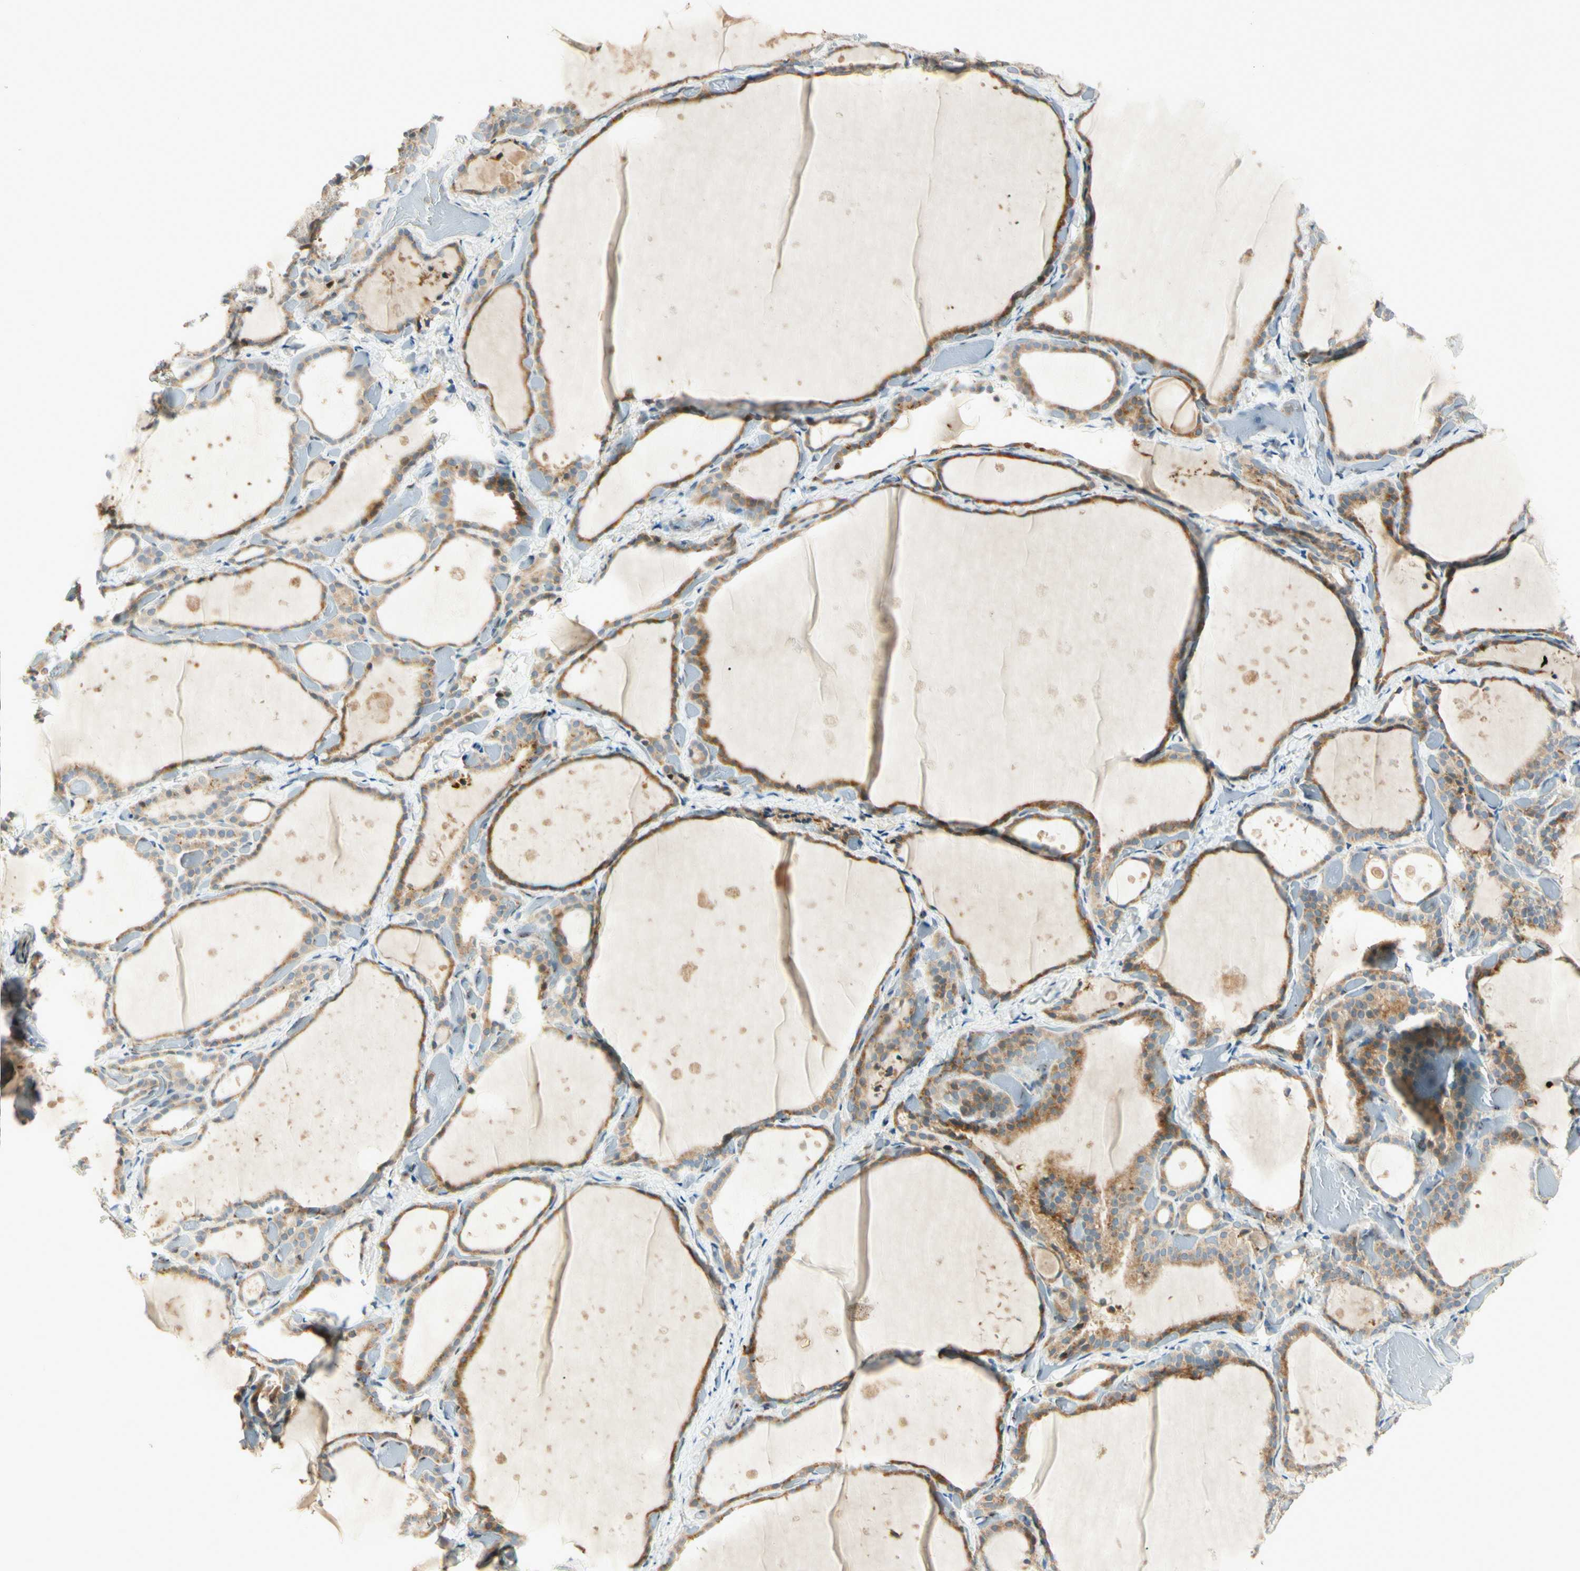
{"staining": {"intensity": "weak", "quantity": ">75%", "location": "cytoplasmic/membranous"}, "tissue": "thyroid gland", "cell_type": "Glandular cells", "image_type": "normal", "snomed": [{"axis": "morphology", "description": "Normal tissue, NOS"}, {"axis": "topography", "description": "Thyroid gland"}], "caption": "Immunohistochemical staining of unremarkable human thyroid gland shows weak cytoplasmic/membranous protein staining in approximately >75% of glandular cells. The protein is shown in brown color, while the nuclei are stained blue.", "gene": "CDH6", "patient": {"sex": "female", "age": 44}}